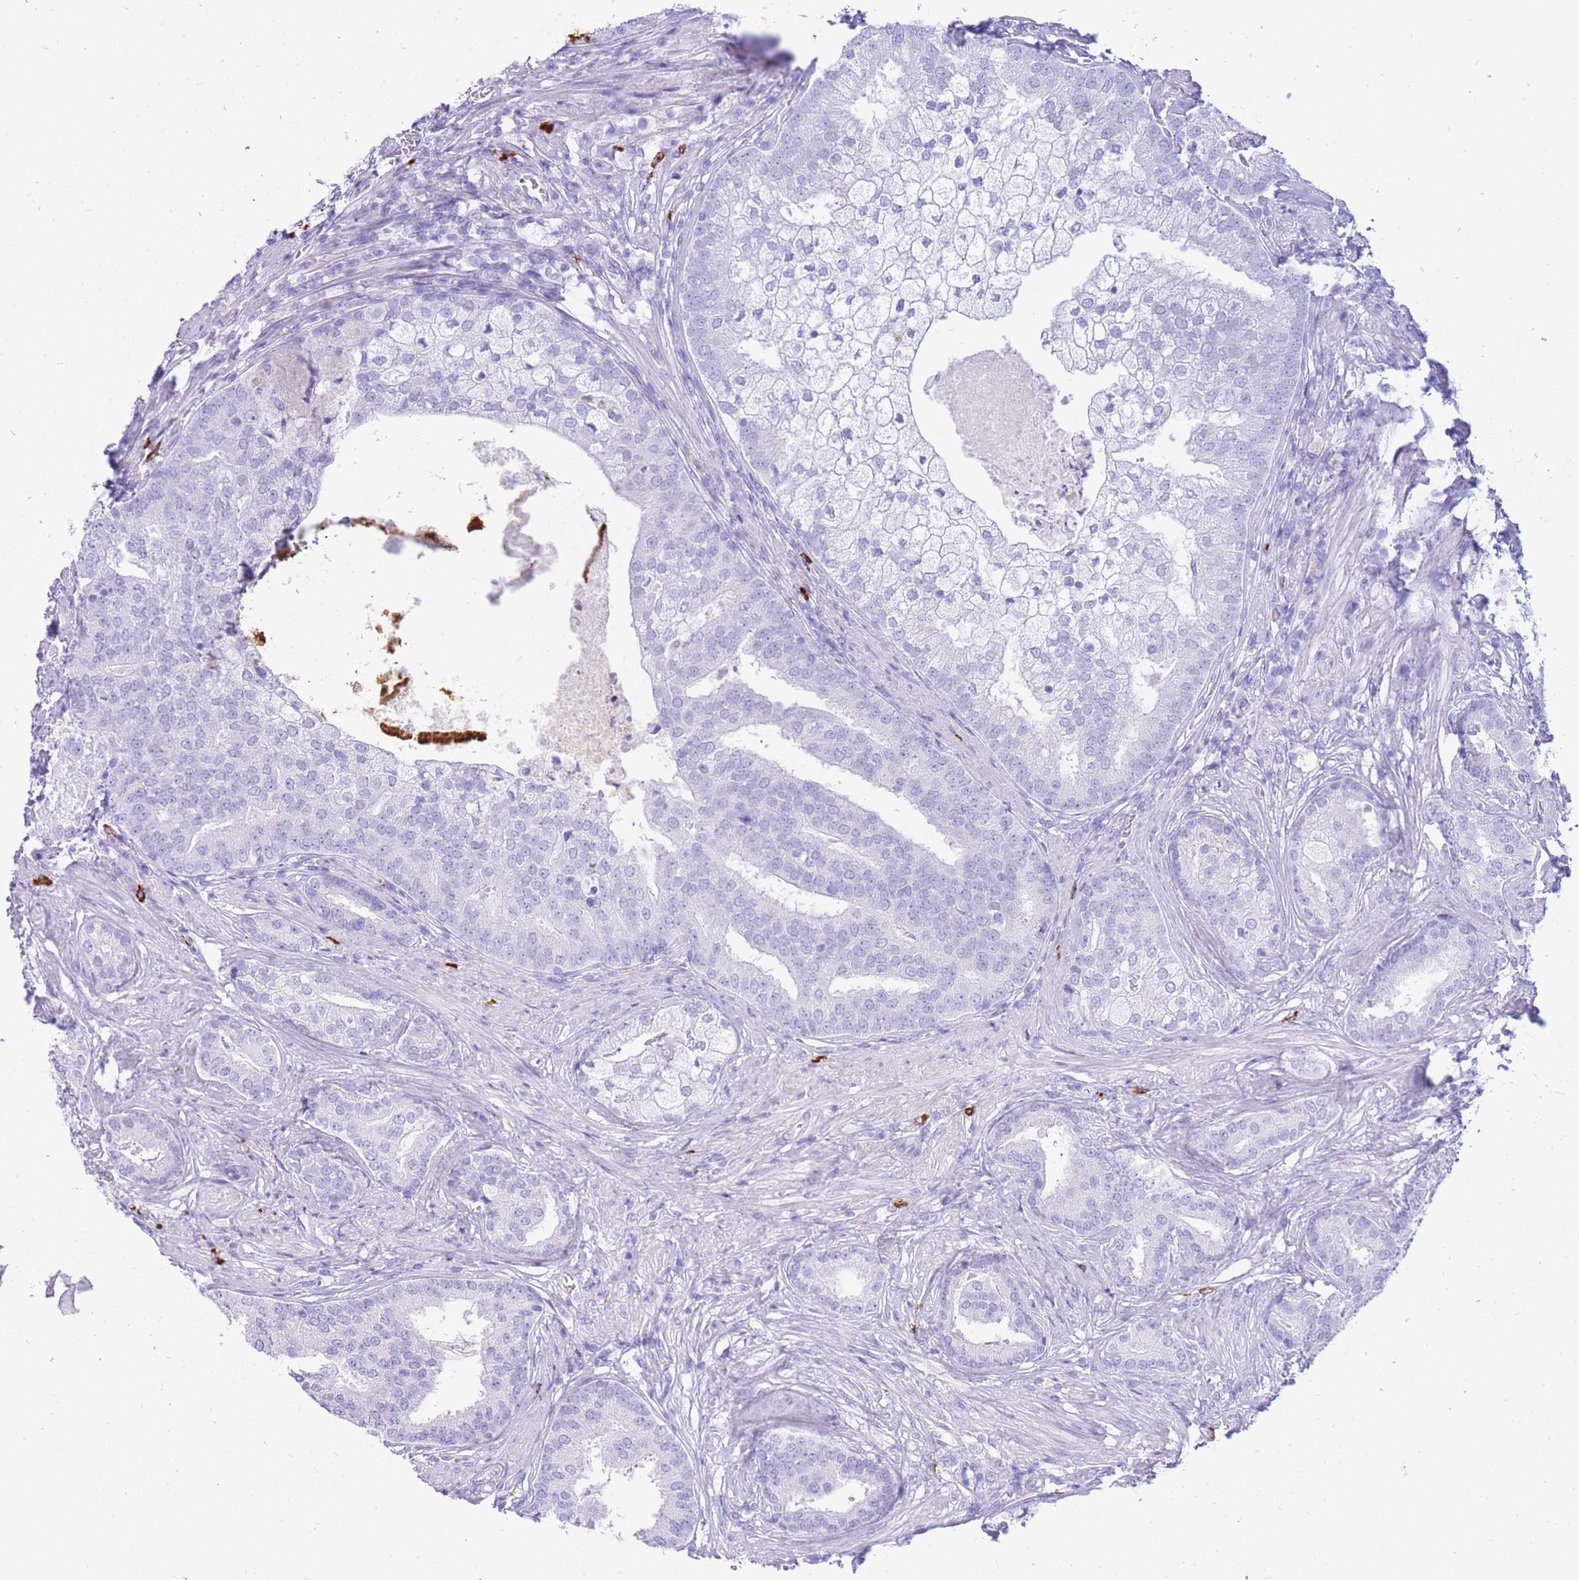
{"staining": {"intensity": "negative", "quantity": "none", "location": "none"}, "tissue": "prostate cancer", "cell_type": "Tumor cells", "image_type": "cancer", "snomed": [{"axis": "morphology", "description": "Adenocarcinoma, High grade"}, {"axis": "topography", "description": "Prostate"}], "caption": "DAB immunohistochemical staining of high-grade adenocarcinoma (prostate) reveals no significant expression in tumor cells.", "gene": "HERC1", "patient": {"sex": "male", "age": 55}}